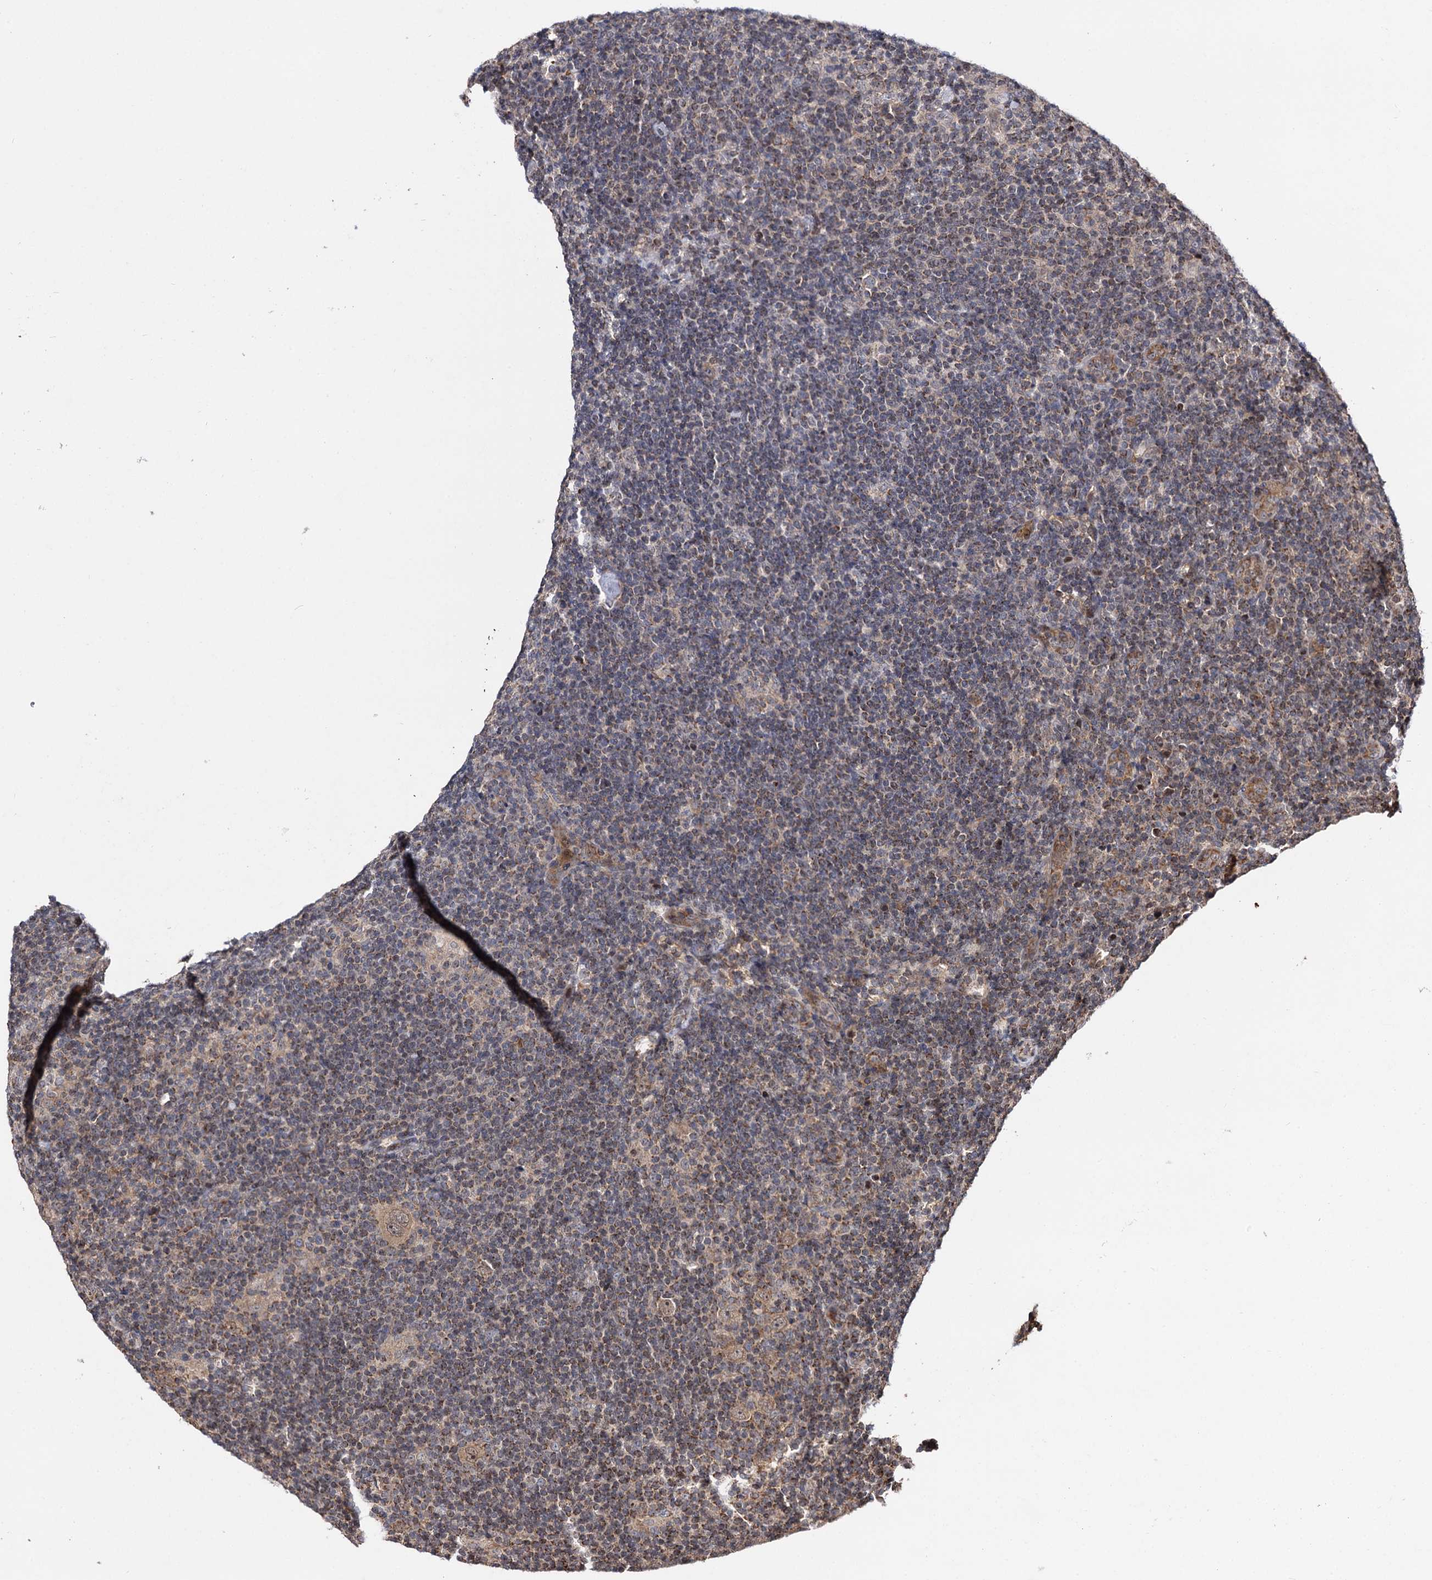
{"staining": {"intensity": "moderate", "quantity": "25%-75%", "location": "cytoplasmic/membranous"}, "tissue": "lymphoma", "cell_type": "Tumor cells", "image_type": "cancer", "snomed": [{"axis": "morphology", "description": "Hodgkin's disease, NOS"}, {"axis": "topography", "description": "Lymph node"}], "caption": "Hodgkin's disease stained with immunohistochemistry (IHC) exhibits moderate cytoplasmic/membranous staining in approximately 25%-75% of tumor cells.", "gene": "CEP76", "patient": {"sex": "female", "age": 57}}